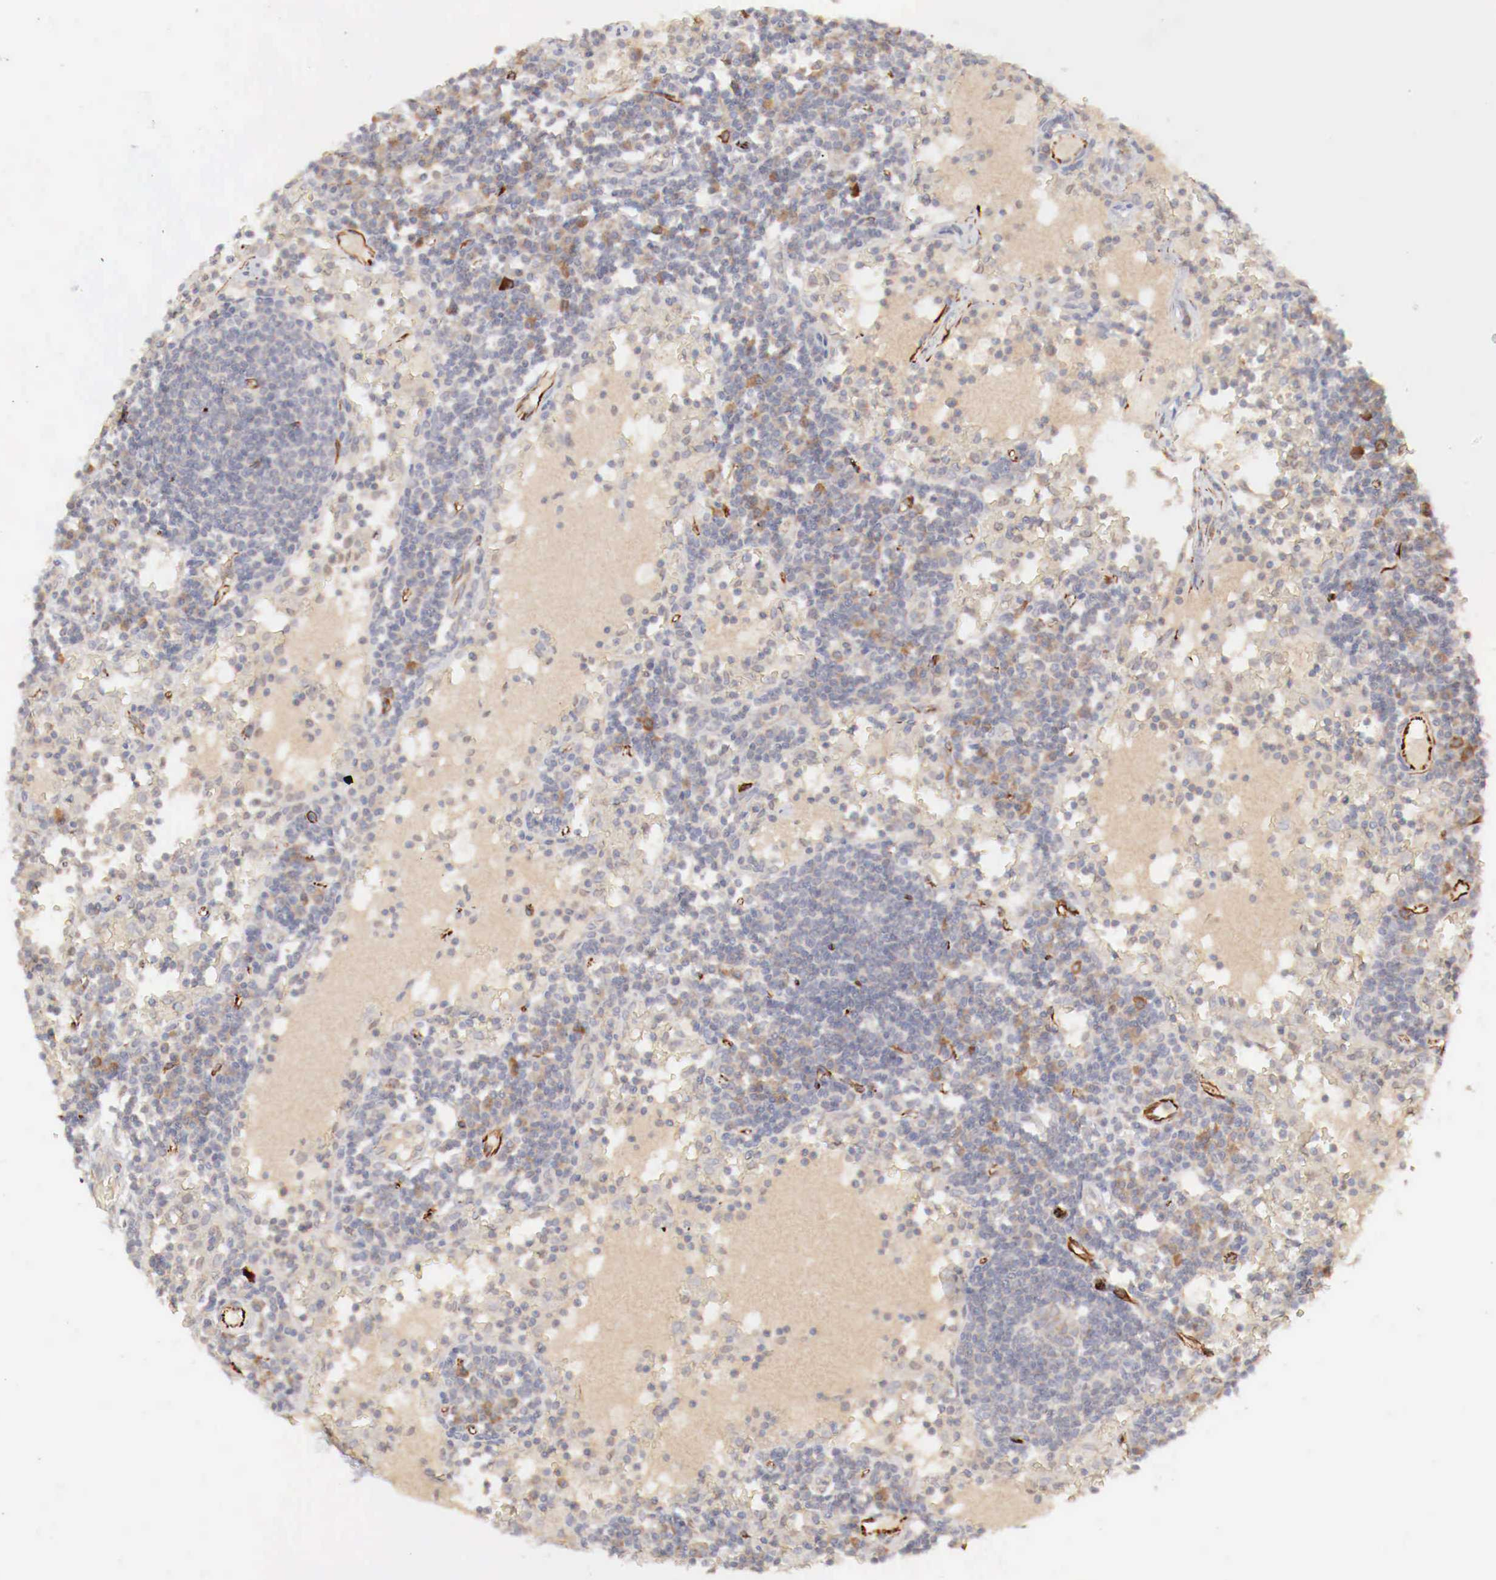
{"staining": {"intensity": "negative", "quantity": "none", "location": "none"}, "tissue": "lymph node", "cell_type": "Germinal center cells", "image_type": "normal", "snomed": [{"axis": "morphology", "description": "Normal tissue, NOS"}, {"axis": "topography", "description": "Lymph node"}], "caption": "The histopathology image displays no significant positivity in germinal center cells of lymph node.", "gene": "WT1", "patient": {"sex": "female", "age": 55}}